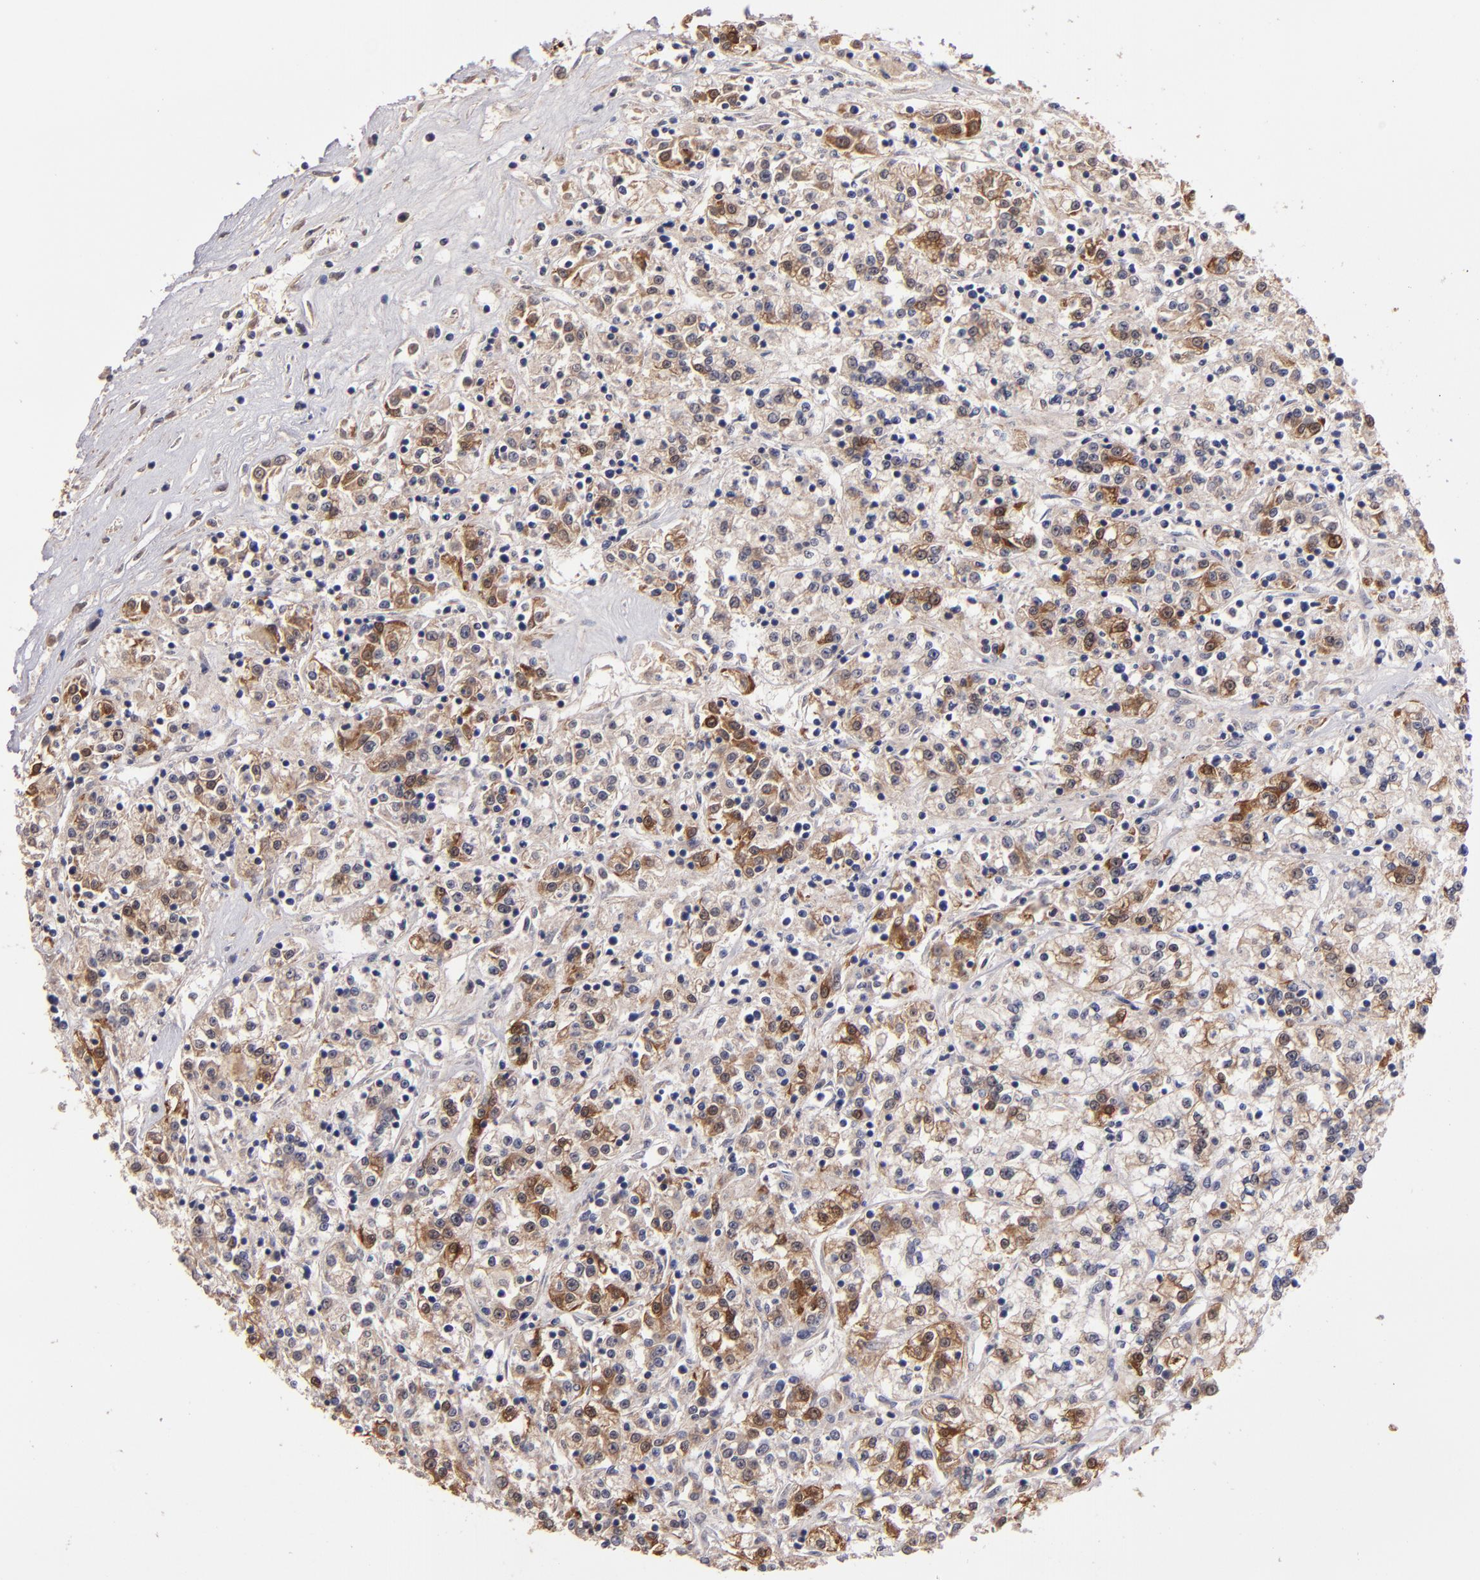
{"staining": {"intensity": "moderate", "quantity": "25%-75%", "location": "cytoplasmic/membranous,nuclear"}, "tissue": "renal cancer", "cell_type": "Tumor cells", "image_type": "cancer", "snomed": [{"axis": "morphology", "description": "Adenocarcinoma, NOS"}, {"axis": "topography", "description": "Kidney"}], "caption": "The photomicrograph demonstrates staining of renal adenocarcinoma, revealing moderate cytoplasmic/membranous and nuclear protein staining (brown color) within tumor cells.", "gene": "S100A1", "patient": {"sex": "female", "age": 76}}